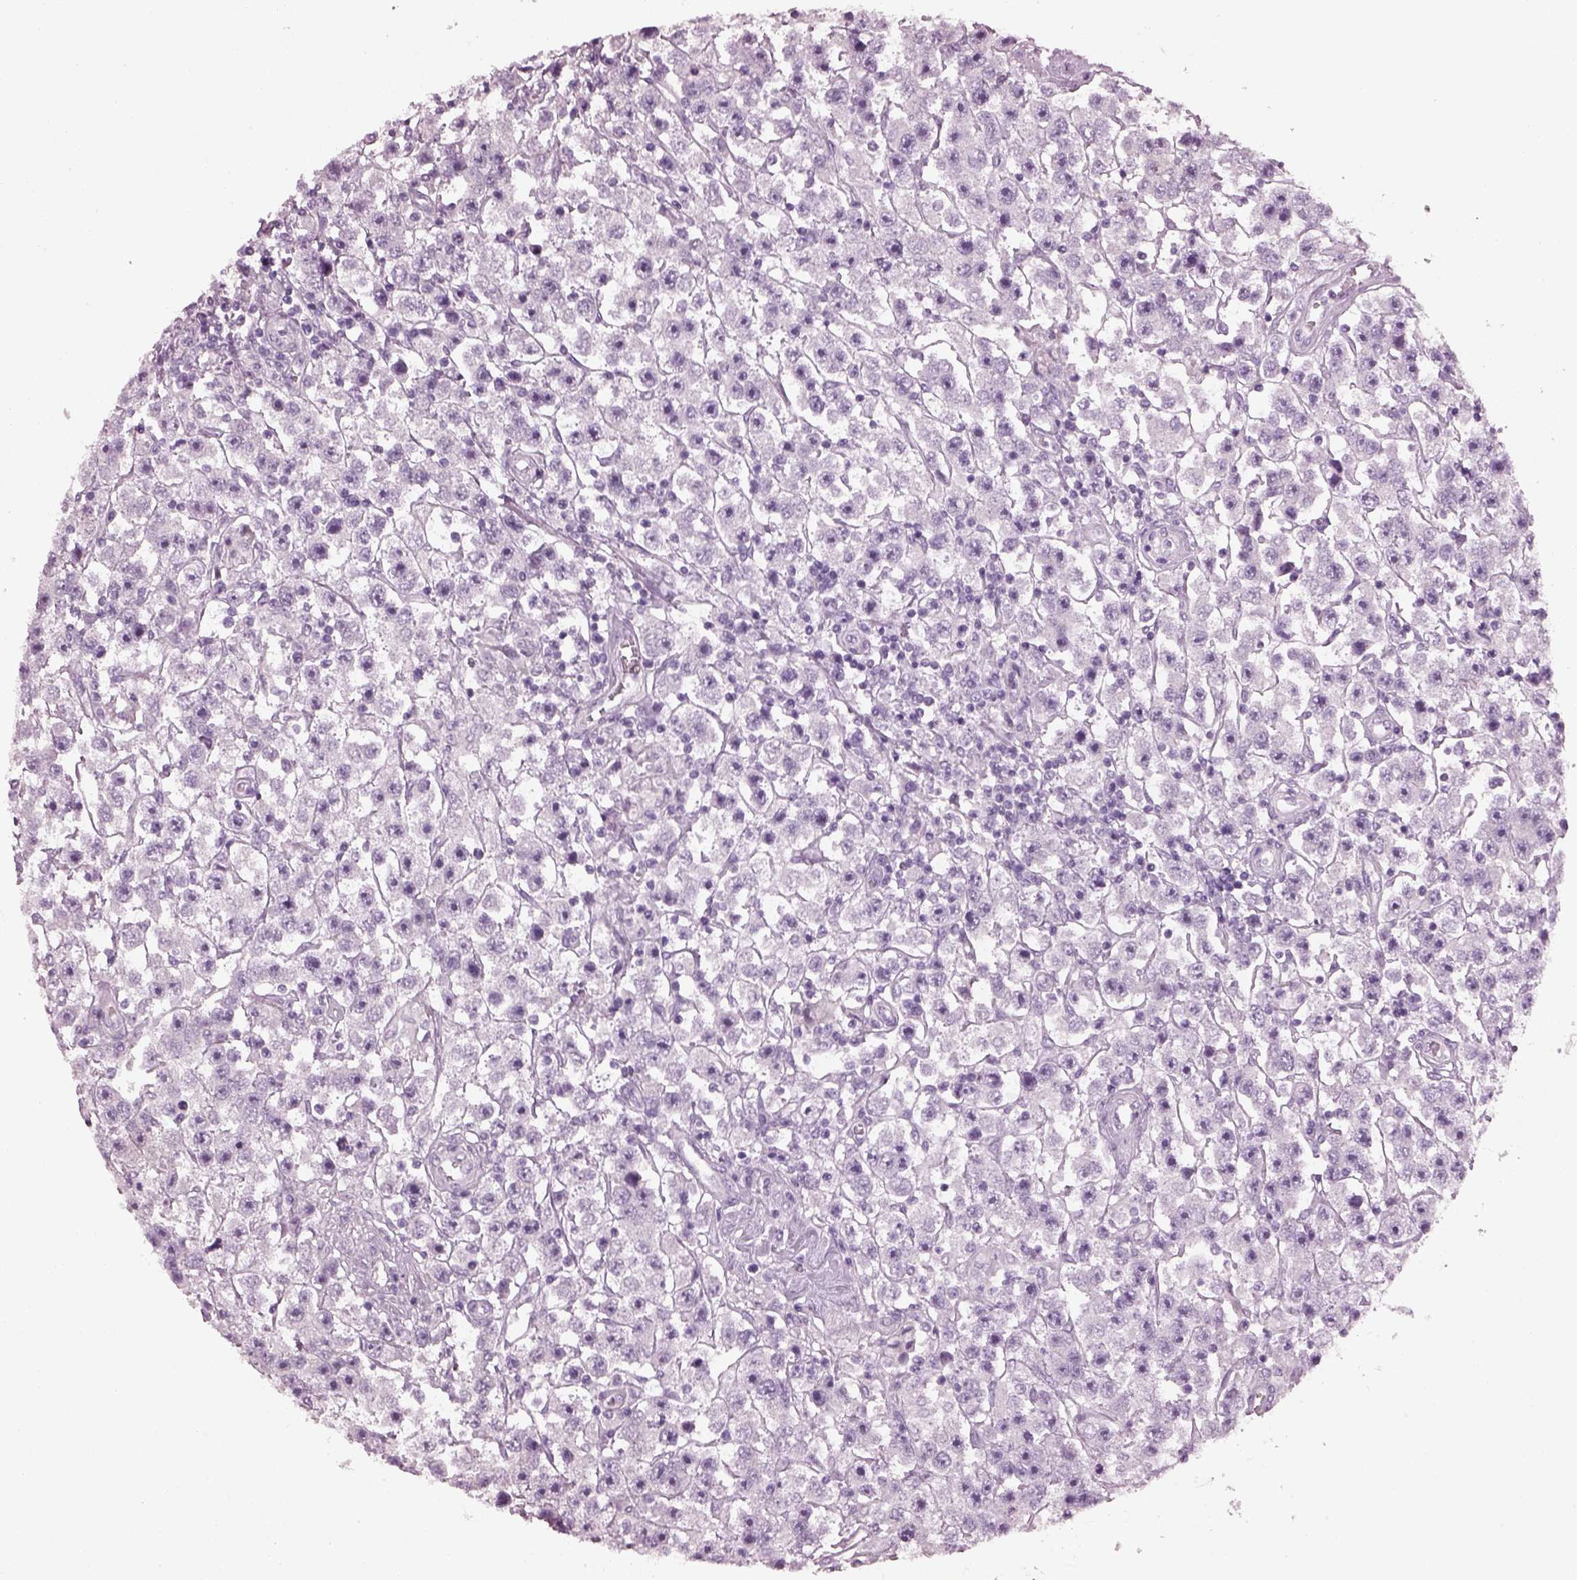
{"staining": {"intensity": "negative", "quantity": "none", "location": "none"}, "tissue": "testis cancer", "cell_type": "Tumor cells", "image_type": "cancer", "snomed": [{"axis": "morphology", "description": "Seminoma, NOS"}, {"axis": "topography", "description": "Testis"}], "caption": "Protein analysis of testis cancer shows no significant expression in tumor cells.", "gene": "PDC", "patient": {"sex": "male", "age": 45}}